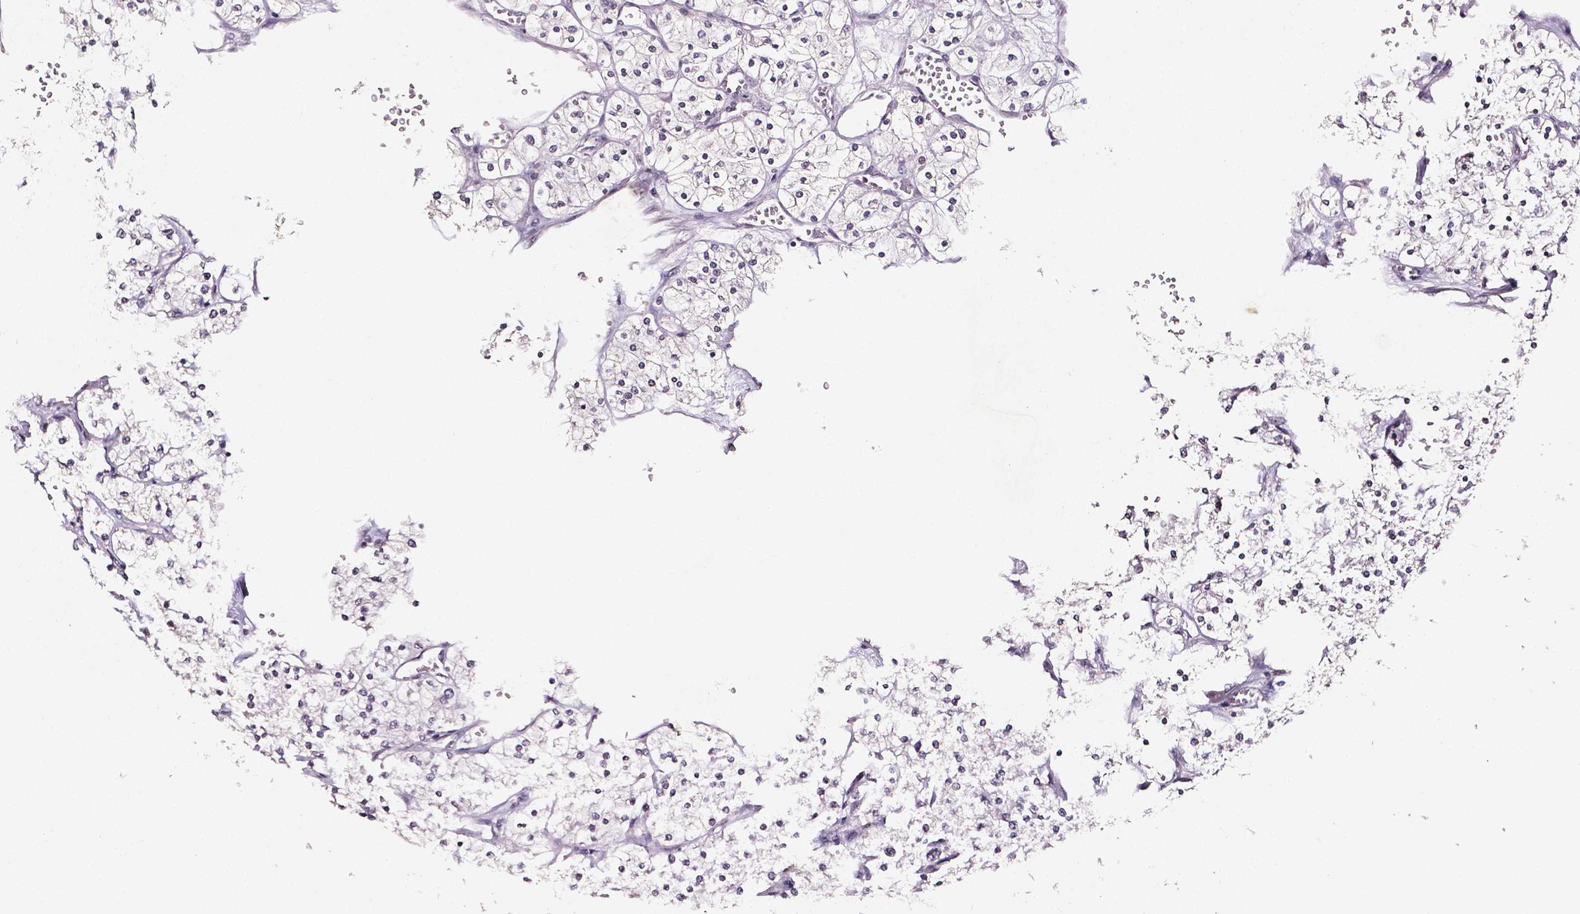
{"staining": {"intensity": "negative", "quantity": "none", "location": "none"}, "tissue": "renal cancer", "cell_type": "Tumor cells", "image_type": "cancer", "snomed": [{"axis": "morphology", "description": "Adenocarcinoma, NOS"}, {"axis": "topography", "description": "Kidney"}], "caption": "The photomicrograph demonstrates no significant positivity in tumor cells of renal cancer (adenocarcinoma).", "gene": "NRGN", "patient": {"sex": "male", "age": 80}}